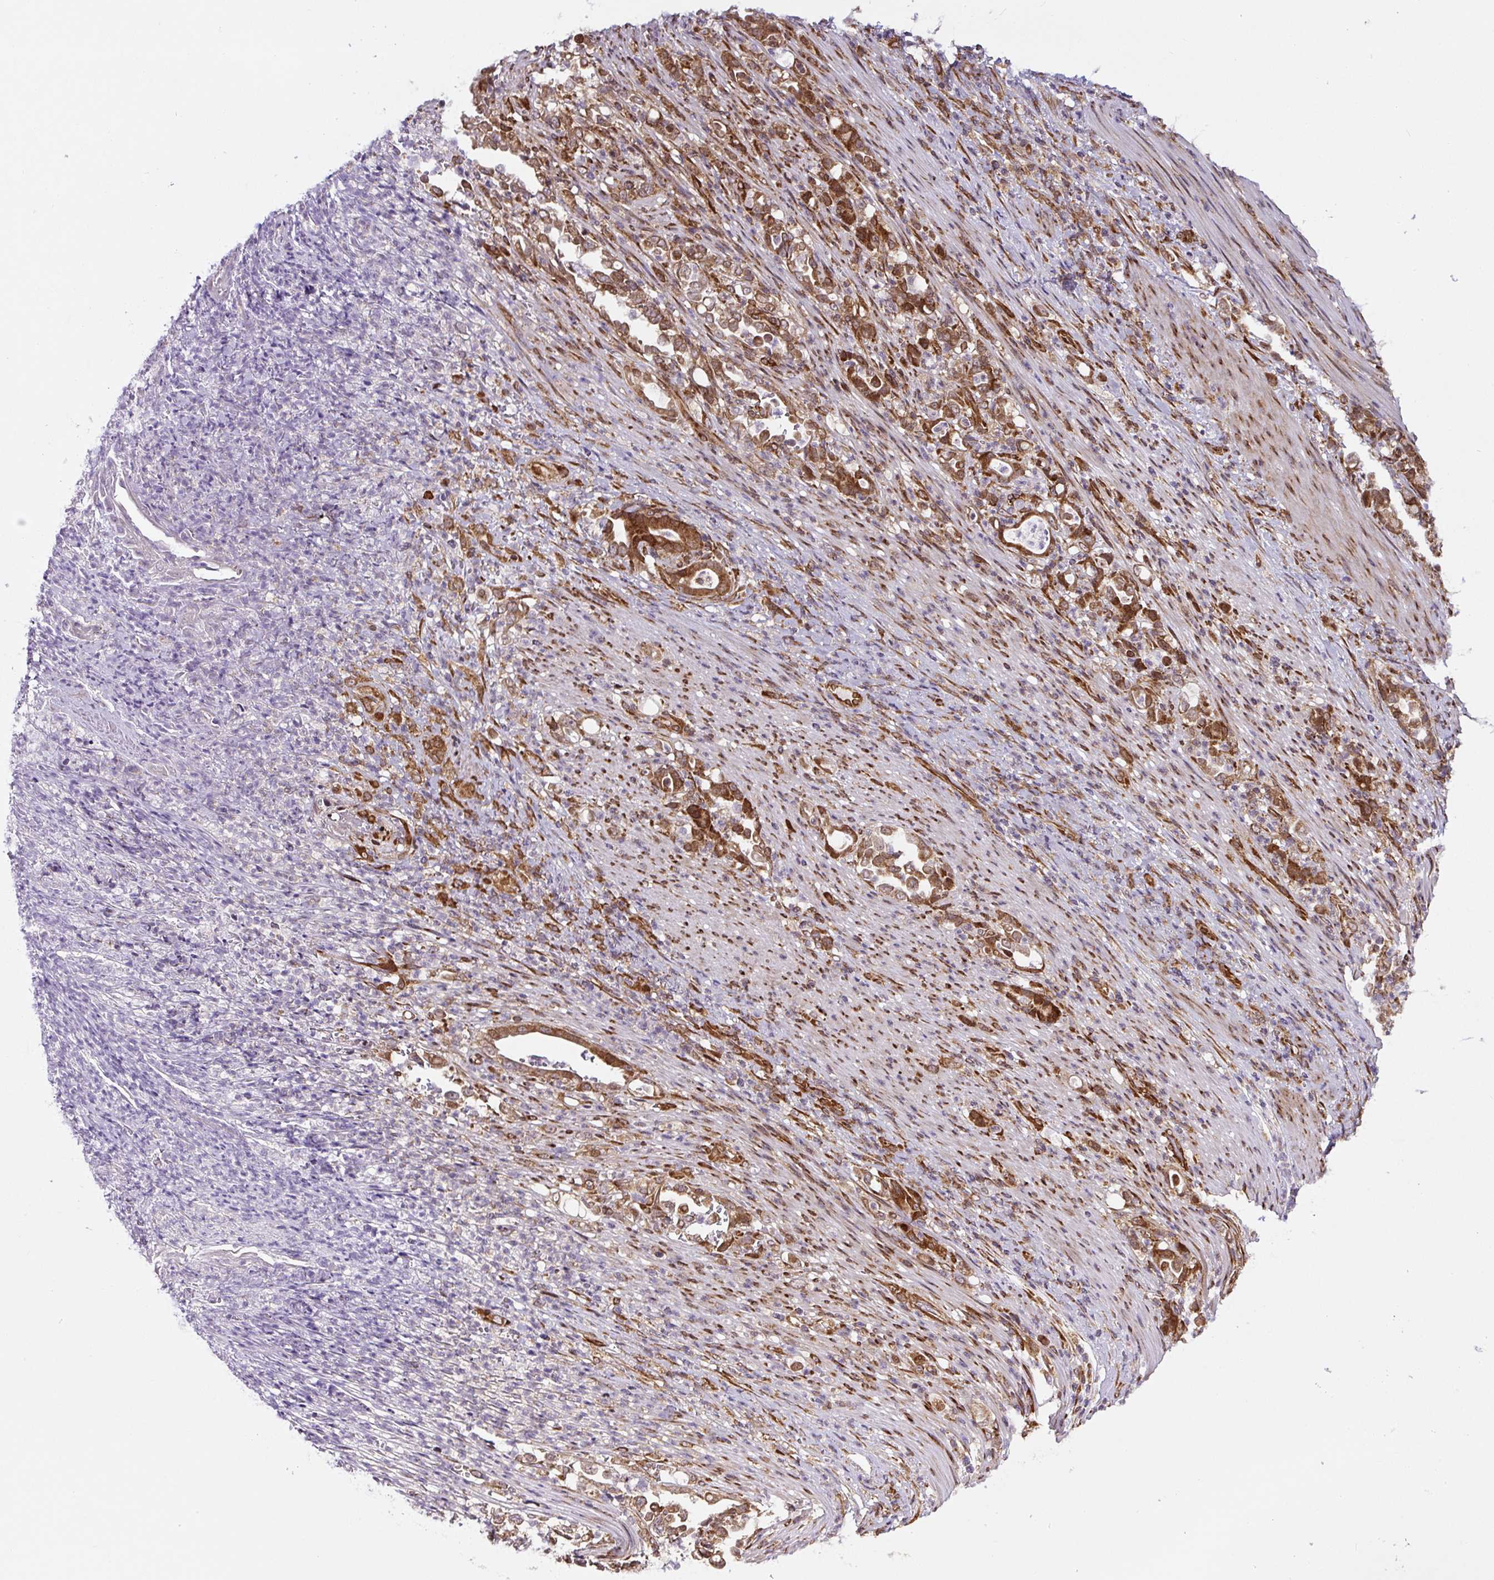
{"staining": {"intensity": "moderate", "quantity": ">75%", "location": "cytoplasmic/membranous,nuclear"}, "tissue": "stomach cancer", "cell_type": "Tumor cells", "image_type": "cancer", "snomed": [{"axis": "morphology", "description": "Normal tissue, NOS"}, {"axis": "morphology", "description": "Adenocarcinoma, NOS"}, {"axis": "topography", "description": "Stomach"}], "caption": "Human adenocarcinoma (stomach) stained with a protein marker shows moderate staining in tumor cells.", "gene": "KDM4E", "patient": {"sex": "female", "age": 79}}